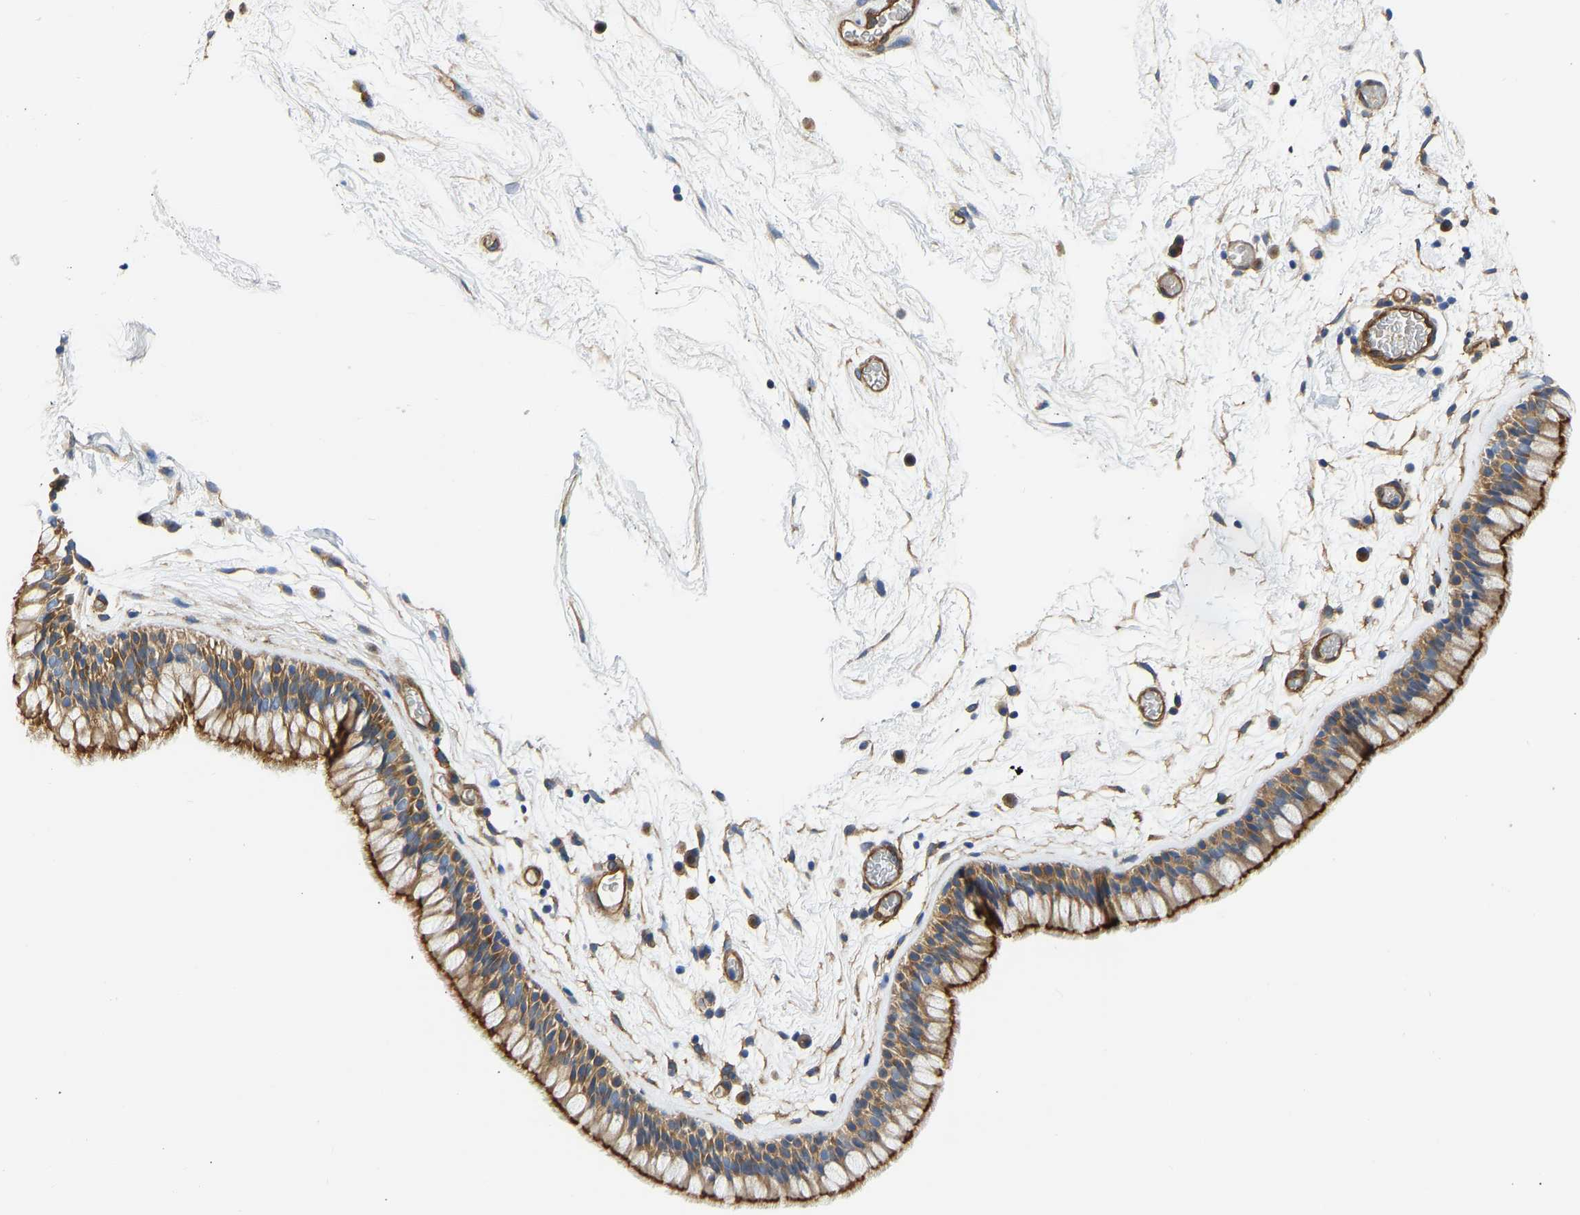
{"staining": {"intensity": "strong", "quantity": ">75%", "location": "cytoplasmic/membranous"}, "tissue": "nasopharynx", "cell_type": "Respiratory epithelial cells", "image_type": "normal", "snomed": [{"axis": "morphology", "description": "Normal tissue, NOS"}, {"axis": "morphology", "description": "Inflammation, NOS"}, {"axis": "topography", "description": "Nasopharynx"}], "caption": "This micrograph exhibits normal nasopharynx stained with immunohistochemistry to label a protein in brown. The cytoplasmic/membranous of respiratory epithelial cells show strong positivity for the protein. Nuclei are counter-stained blue.", "gene": "MYO1C", "patient": {"sex": "male", "age": 48}}